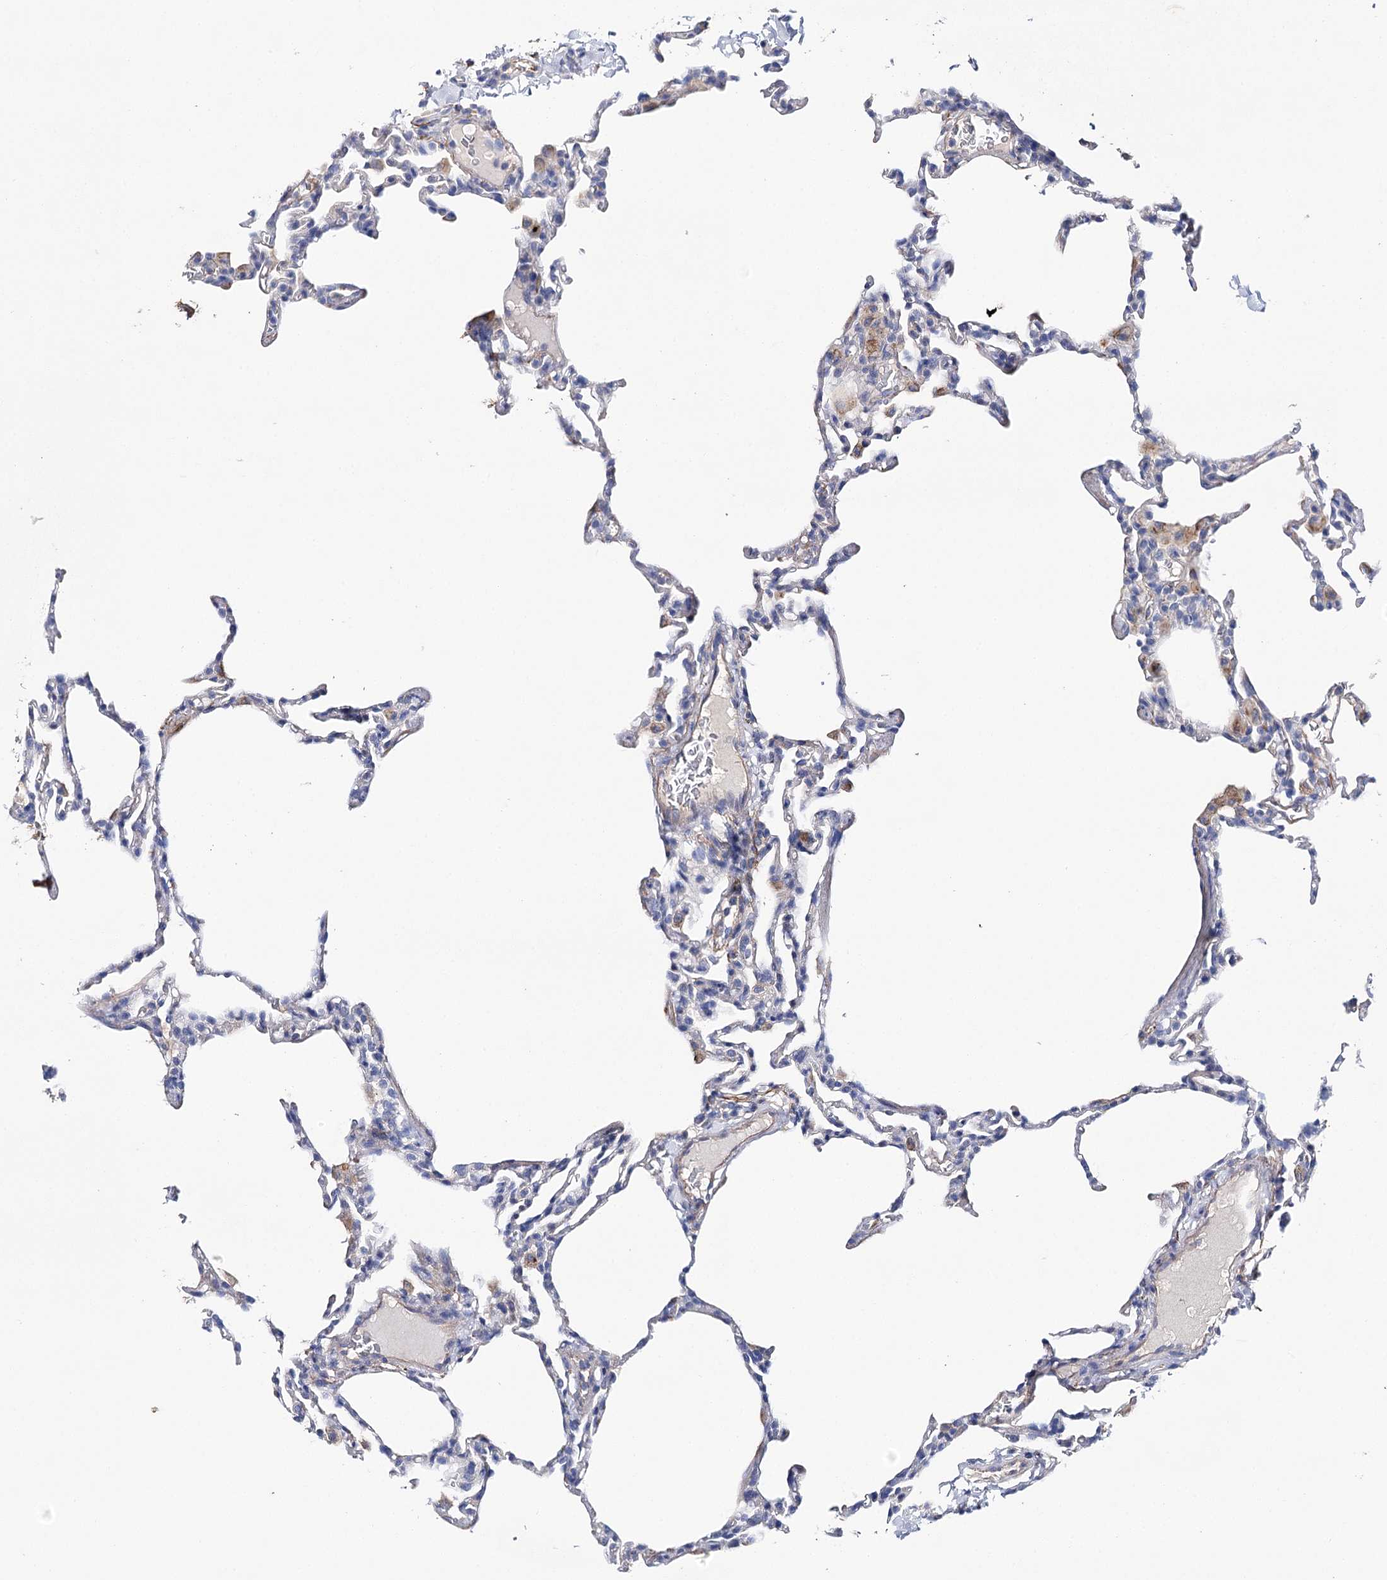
{"staining": {"intensity": "negative", "quantity": "none", "location": "none"}, "tissue": "lung", "cell_type": "Alveolar cells", "image_type": "normal", "snomed": [{"axis": "morphology", "description": "Normal tissue, NOS"}, {"axis": "topography", "description": "Lung"}], "caption": "IHC of benign lung displays no positivity in alveolar cells. Brightfield microscopy of IHC stained with DAB (brown) and hematoxylin (blue), captured at high magnification.", "gene": "EPYC", "patient": {"sex": "male", "age": 20}}